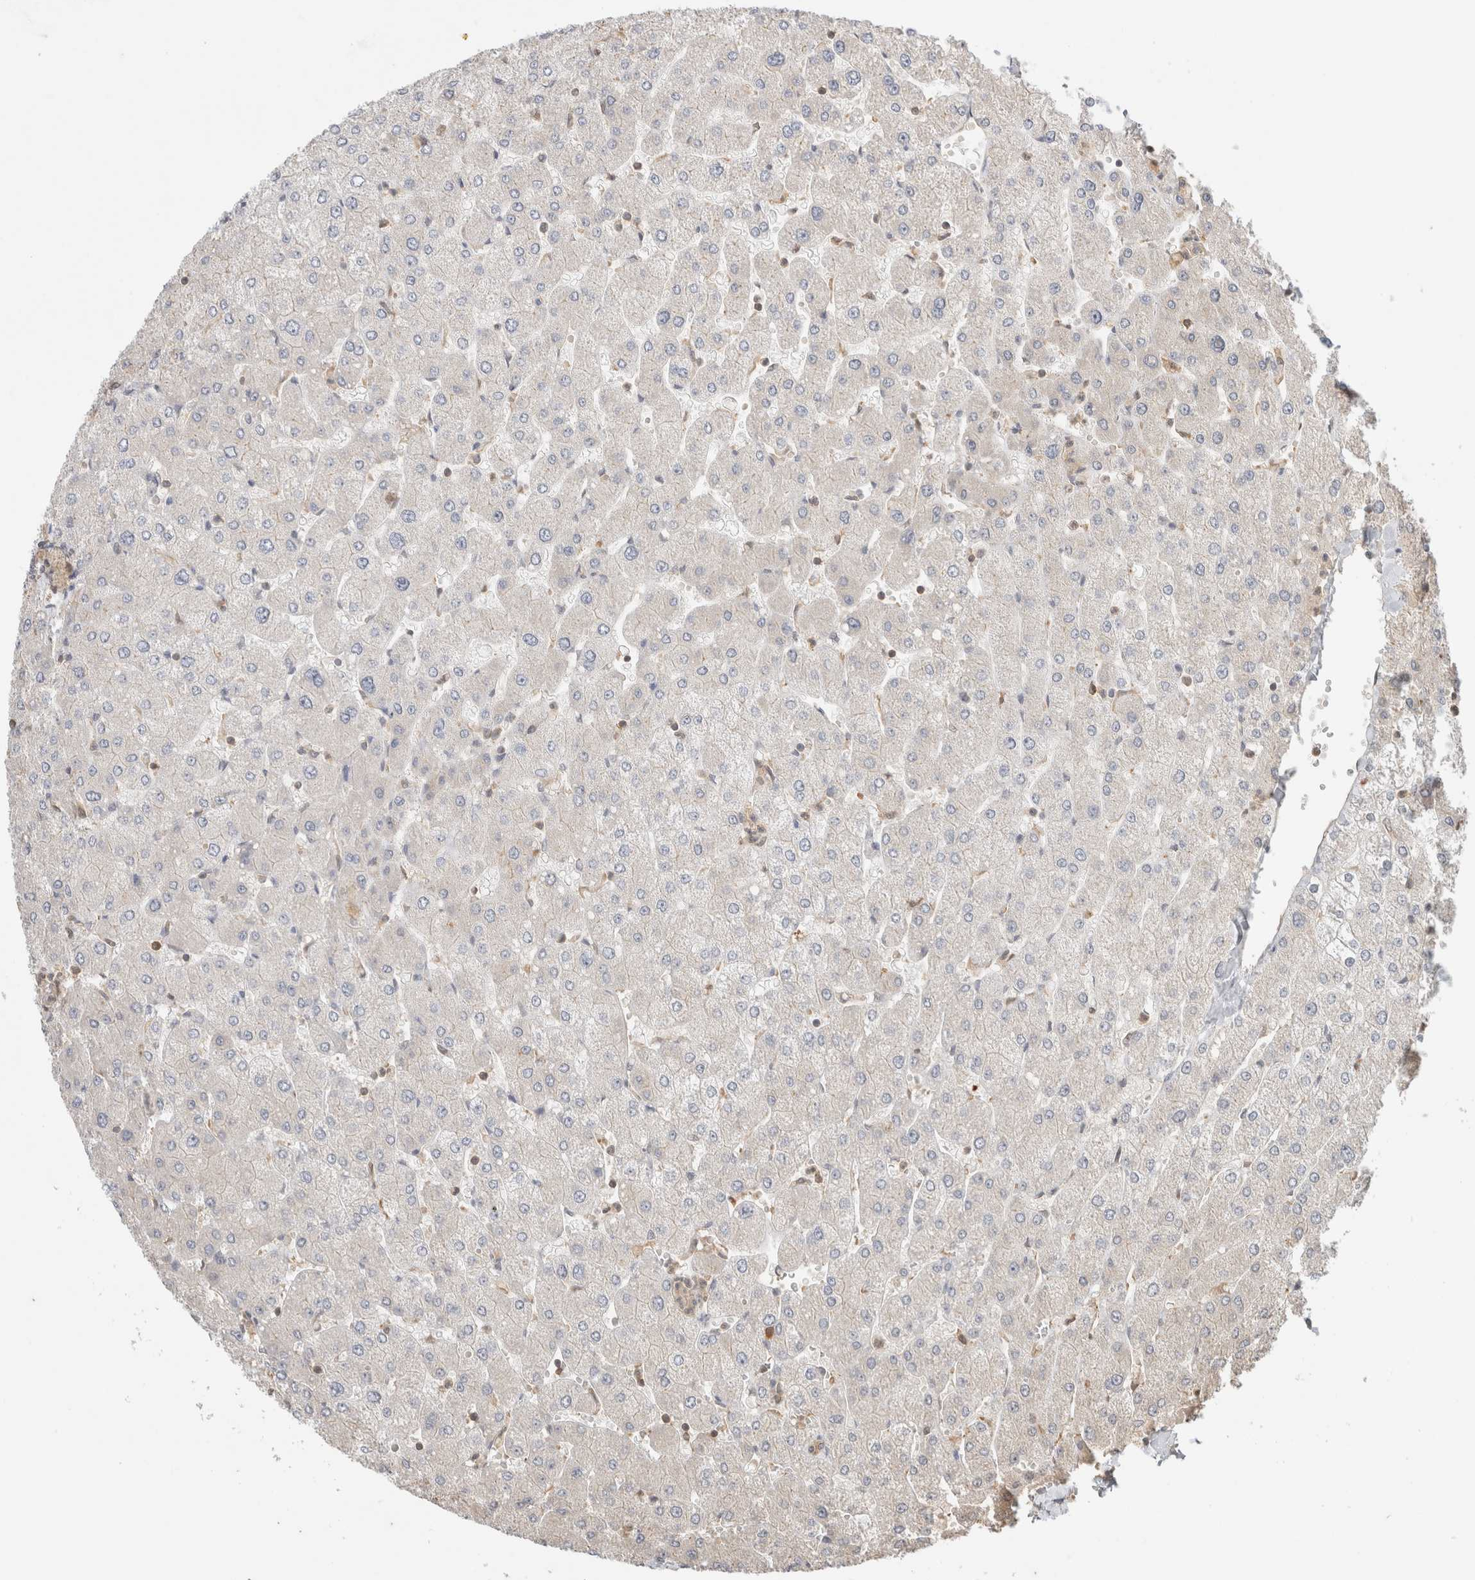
{"staining": {"intensity": "moderate", "quantity": ">75%", "location": "cytoplasmic/membranous"}, "tissue": "liver", "cell_type": "Cholangiocytes", "image_type": "normal", "snomed": [{"axis": "morphology", "description": "Normal tissue, NOS"}, {"axis": "topography", "description": "Liver"}], "caption": "Protein positivity by IHC shows moderate cytoplasmic/membranous positivity in approximately >75% of cholangiocytes in normal liver.", "gene": "YWHAH", "patient": {"sex": "male", "age": 55}}